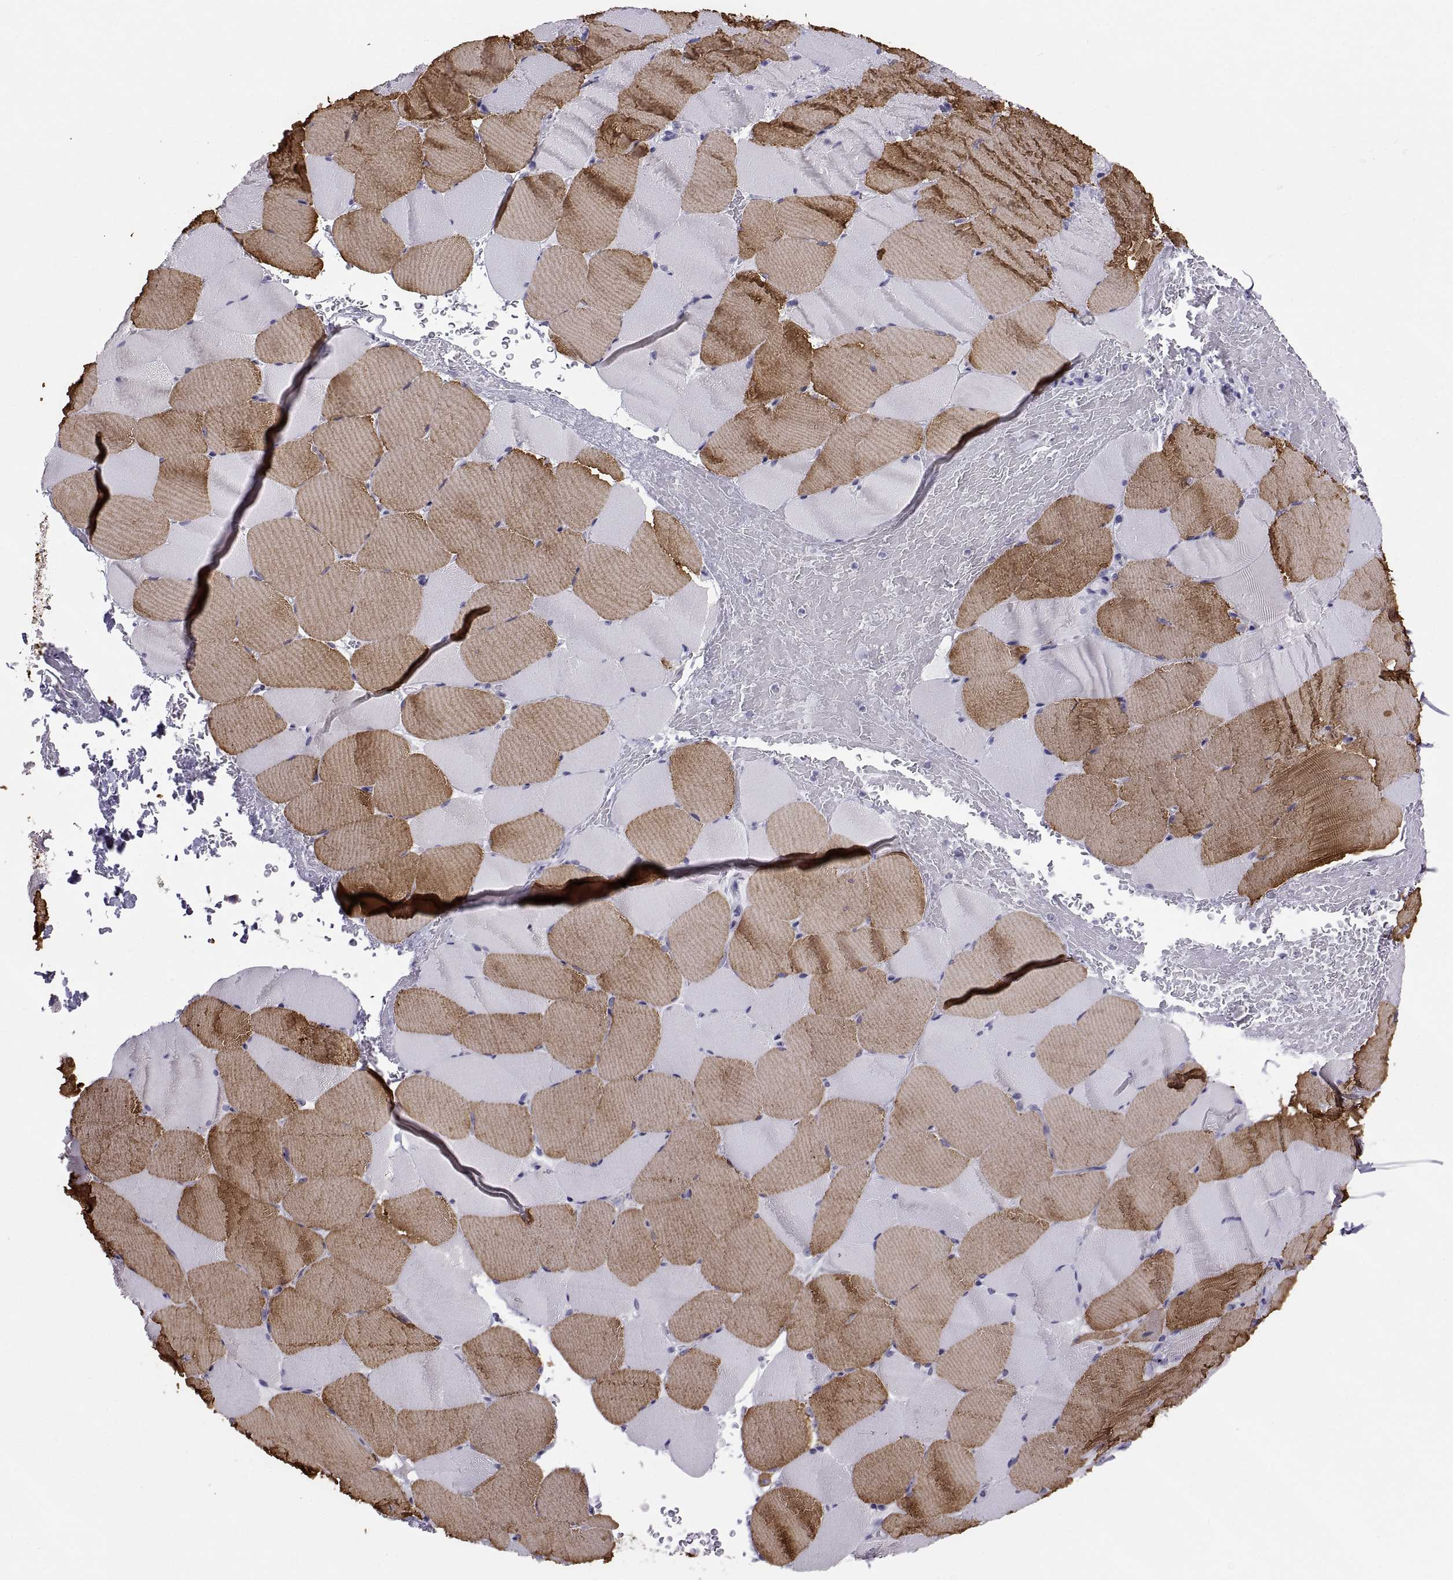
{"staining": {"intensity": "strong", "quantity": "25%-75%", "location": "cytoplasmic/membranous"}, "tissue": "skeletal muscle", "cell_type": "Myocytes", "image_type": "normal", "snomed": [{"axis": "morphology", "description": "Normal tissue, NOS"}, {"axis": "topography", "description": "Skeletal muscle"}], "caption": "The micrograph exhibits immunohistochemical staining of unremarkable skeletal muscle. There is strong cytoplasmic/membranous expression is seen in about 25%-75% of myocytes.", "gene": "TNNC1", "patient": {"sex": "female", "age": 37}}